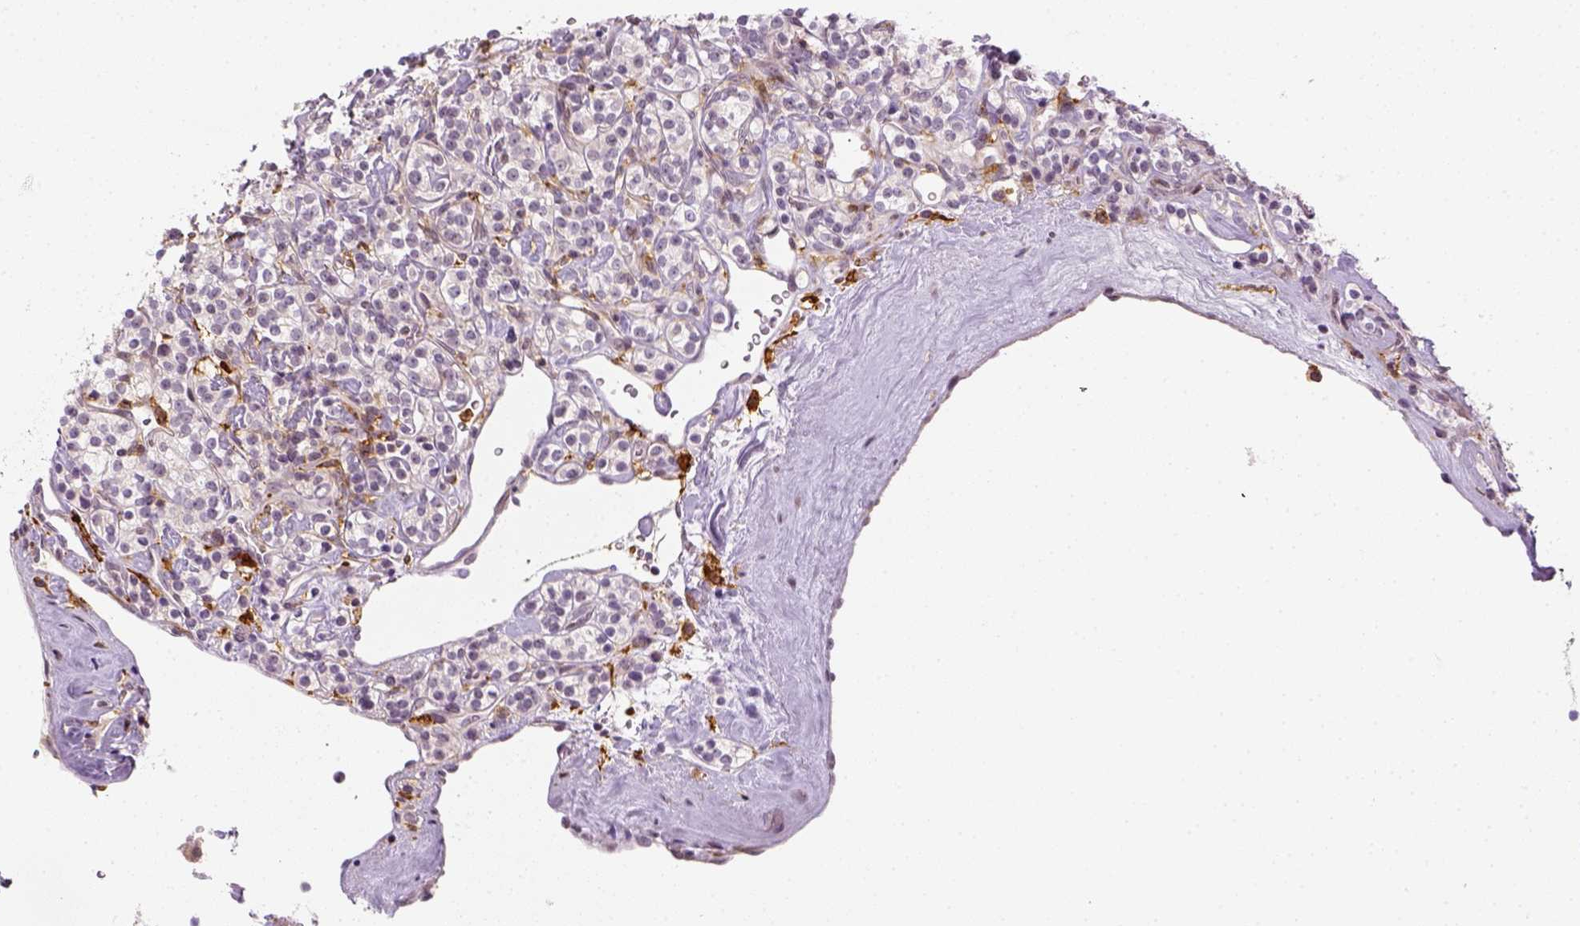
{"staining": {"intensity": "negative", "quantity": "none", "location": "none"}, "tissue": "renal cancer", "cell_type": "Tumor cells", "image_type": "cancer", "snomed": [{"axis": "morphology", "description": "Adenocarcinoma, NOS"}, {"axis": "topography", "description": "Kidney"}], "caption": "The image displays no staining of tumor cells in renal cancer. The staining is performed using DAB brown chromogen with nuclei counter-stained in using hematoxylin.", "gene": "CD14", "patient": {"sex": "male", "age": 77}}